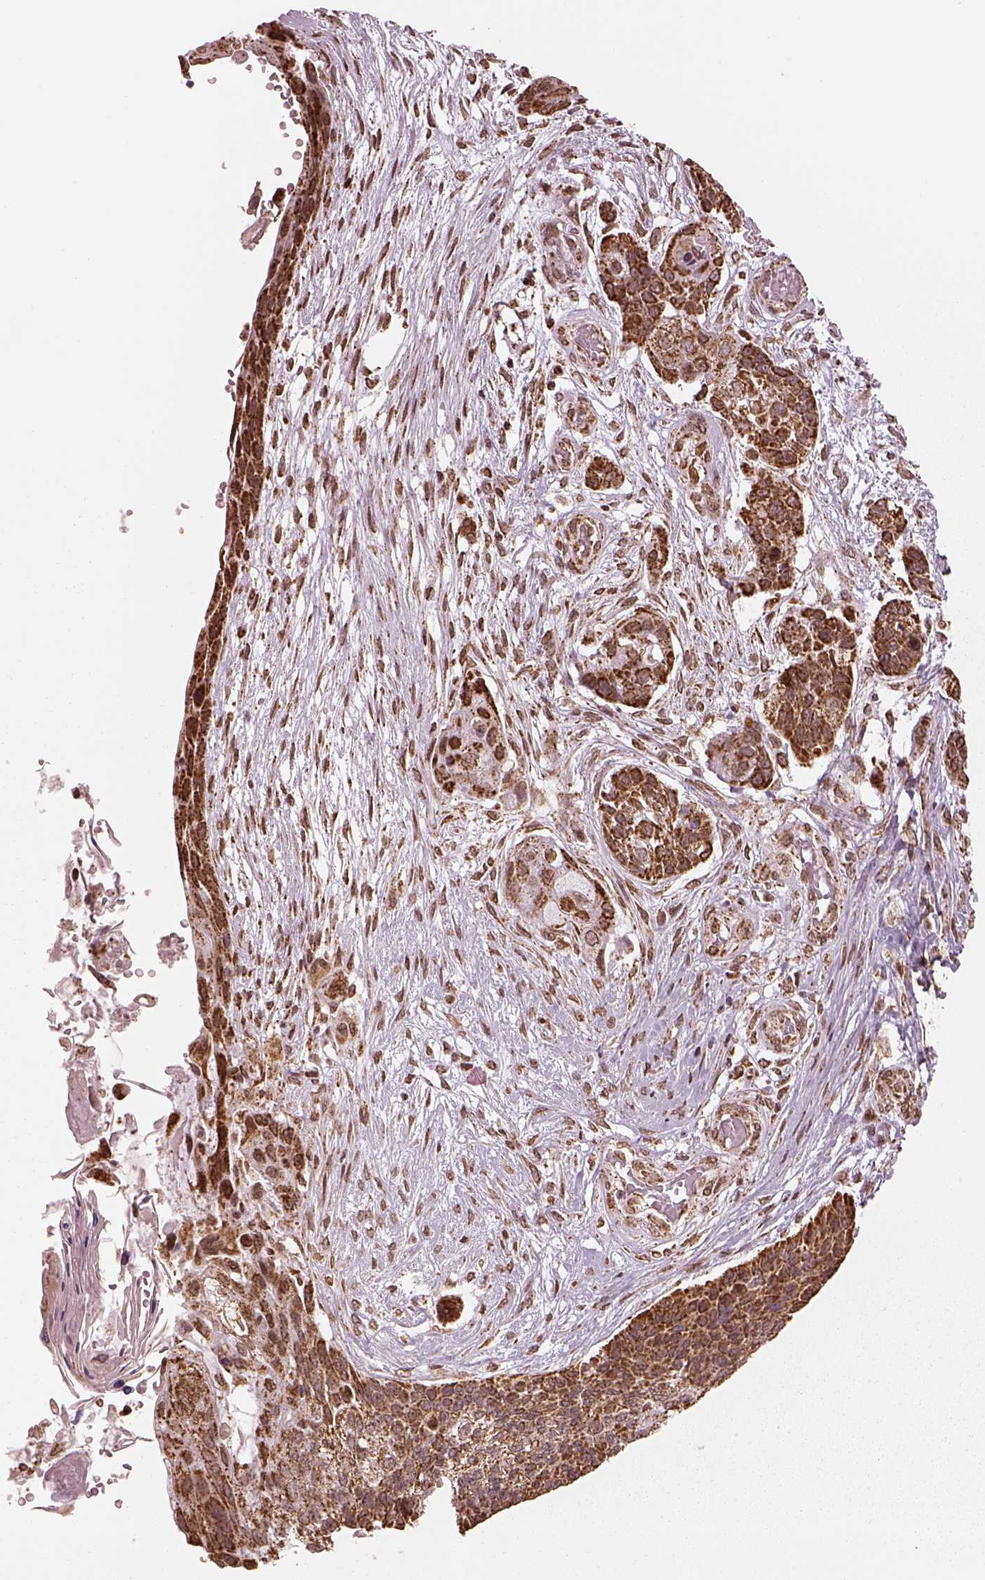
{"staining": {"intensity": "strong", "quantity": ">75%", "location": "cytoplasmic/membranous"}, "tissue": "lung cancer", "cell_type": "Tumor cells", "image_type": "cancer", "snomed": [{"axis": "morphology", "description": "Squamous cell carcinoma, NOS"}, {"axis": "topography", "description": "Lung"}], "caption": "Immunohistochemistry (IHC) image of neoplastic tissue: lung cancer stained using immunohistochemistry reveals high levels of strong protein expression localized specifically in the cytoplasmic/membranous of tumor cells, appearing as a cytoplasmic/membranous brown color.", "gene": "ACOT2", "patient": {"sex": "male", "age": 69}}